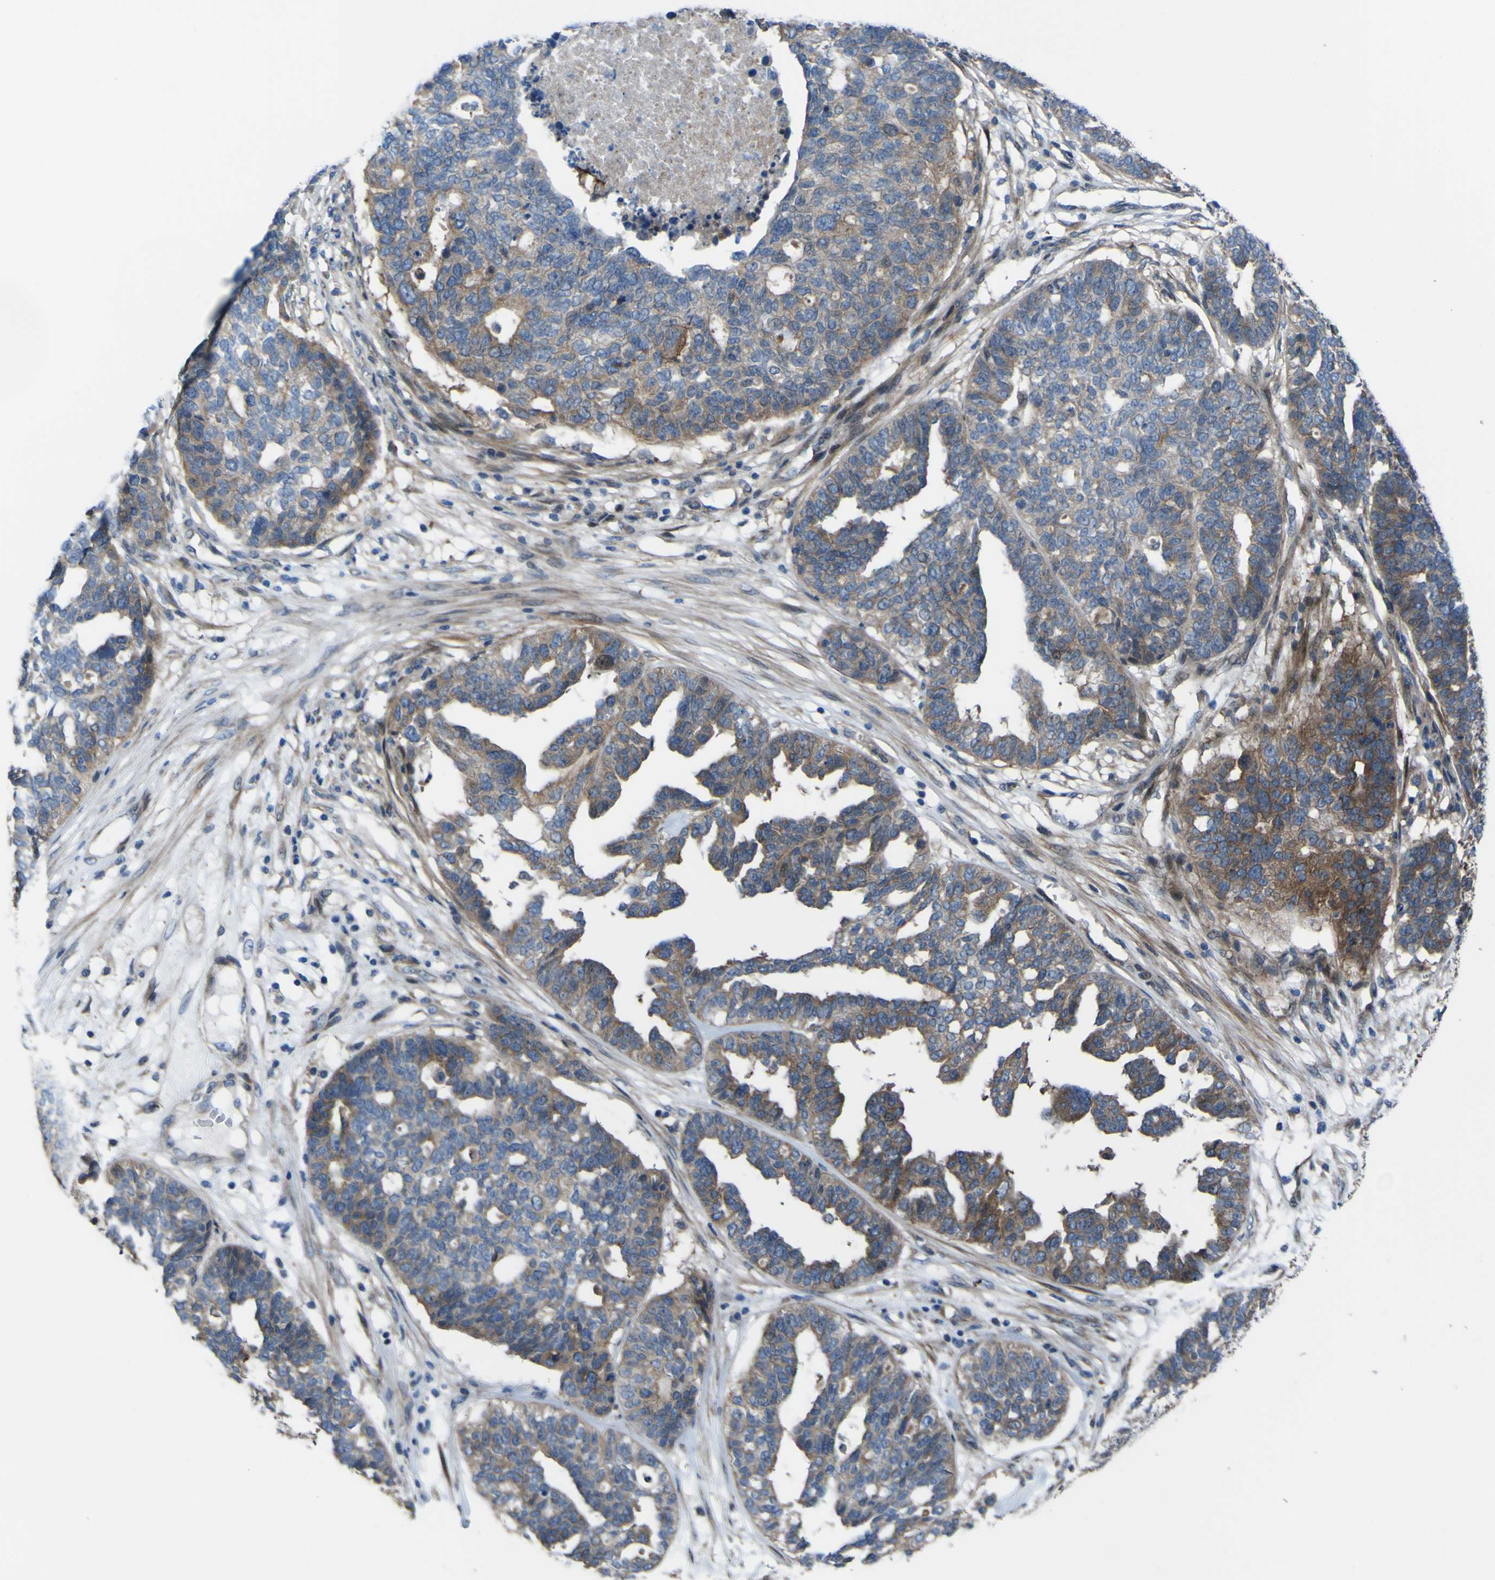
{"staining": {"intensity": "moderate", "quantity": "25%-75%", "location": "cytoplasmic/membranous"}, "tissue": "ovarian cancer", "cell_type": "Tumor cells", "image_type": "cancer", "snomed": [{"axis": "morphology", "description": "Cystadenocarcinoma, serous, NOS"}, {"axis": "topography", "description": "Ovary"}], "caption": "A histopathology image of human serous cystadenocarcinoma (ovarian) stained for a protein shows moderate cytoplasmic/membranous brown staining in tumor cells.", "gene": "FBXO30", "patient": {"sex": "female", "age": 59}}